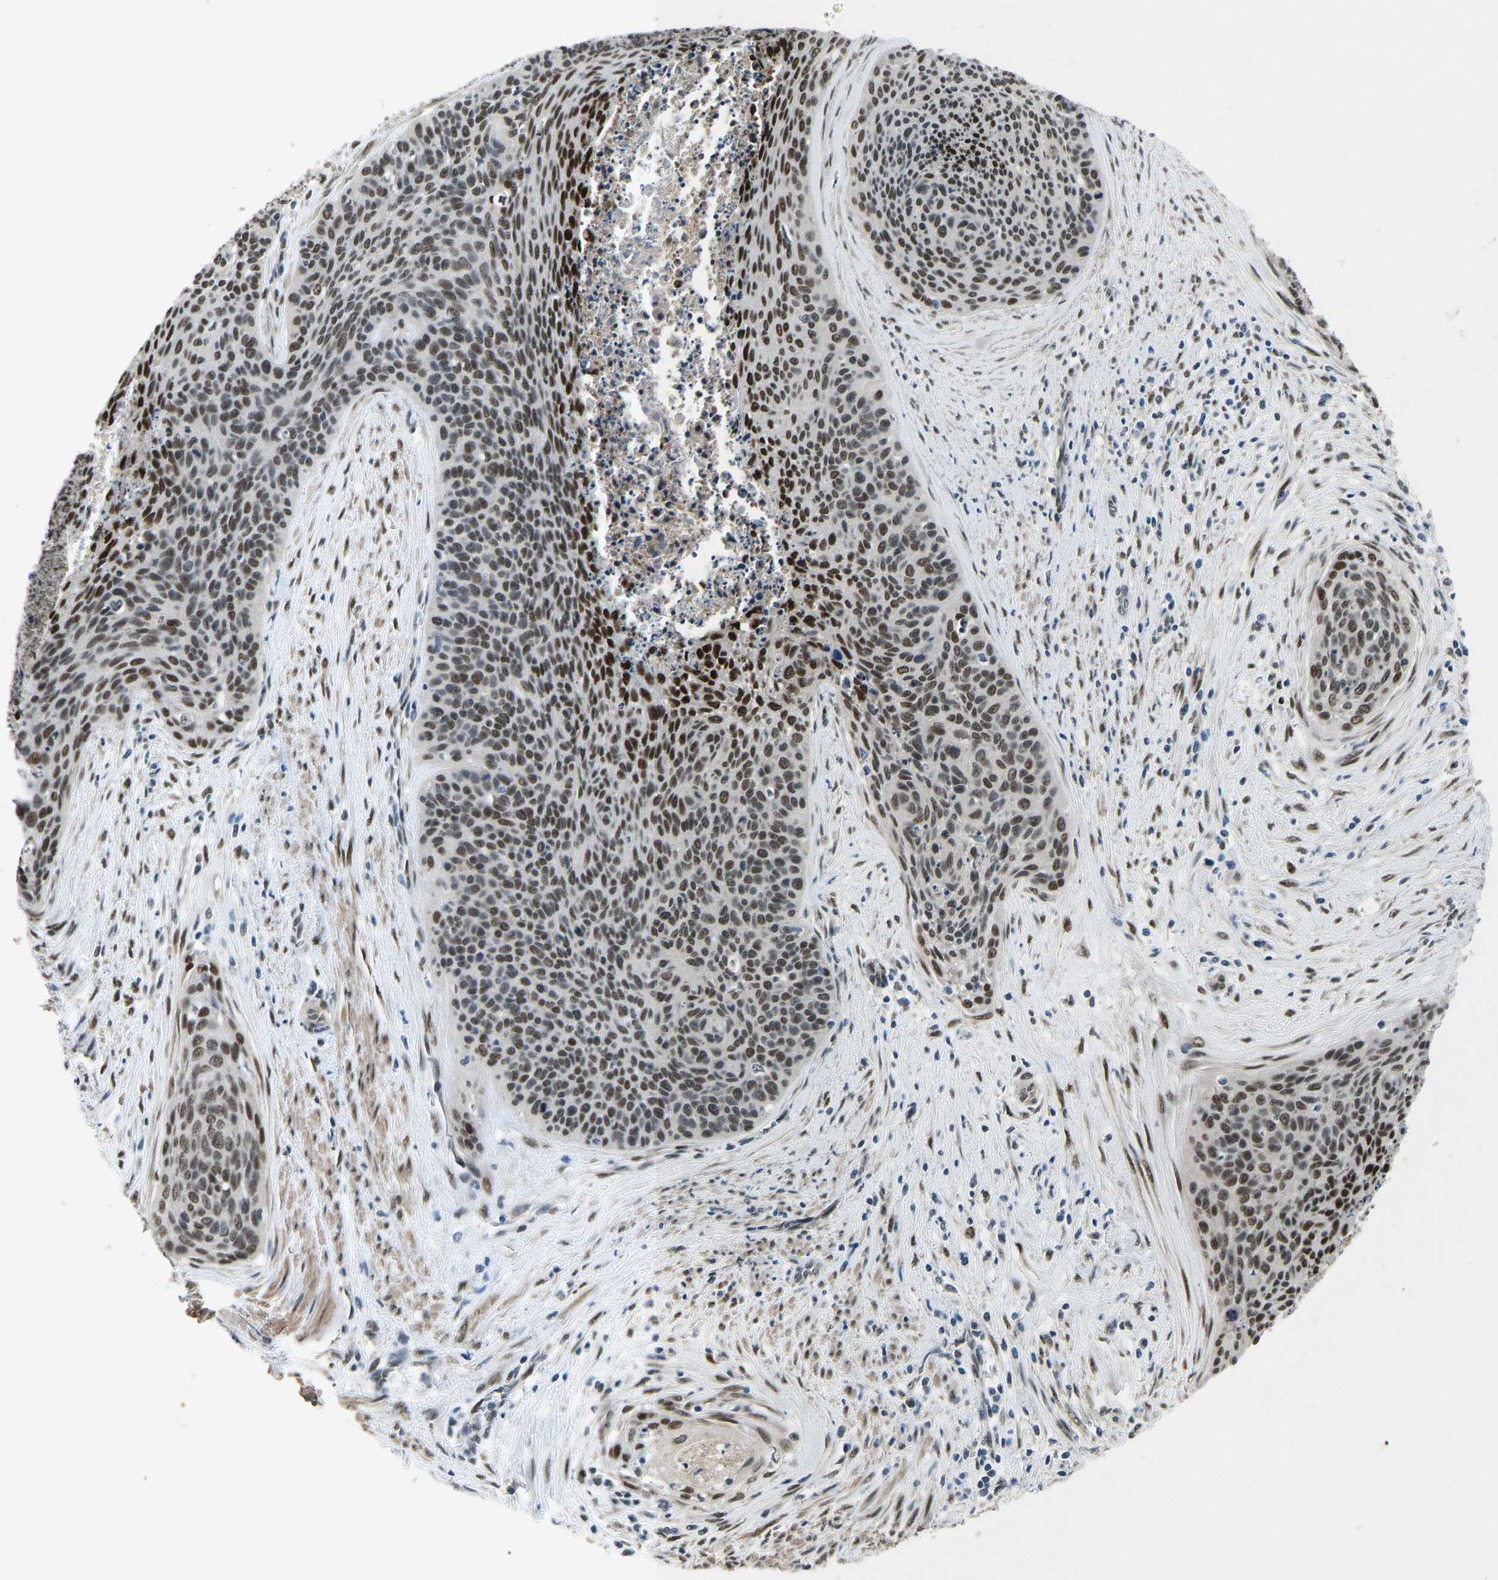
{"staining": {"intensity": "strong", "quantity": "25%-75%", "location": "nuclear"}, "tissue": "cervical cancer", "cell_type": "Tumor cells", "image_type": "cancer", "snomed": [{"axis": "morphology", "description": "Squamous cell carcinoma, NOS"}, {"axis": "topography", "description": "Cervix"}], "caption": "A photomicrograph showing strong nuclear positivity in approximately 25%-75% of tumor cells in squamous cell carcinoma (cervical), as visualized by brown immunohistochemical staining.", "gene": "FOS", "patient": {"sex": "female", "age": 55}}